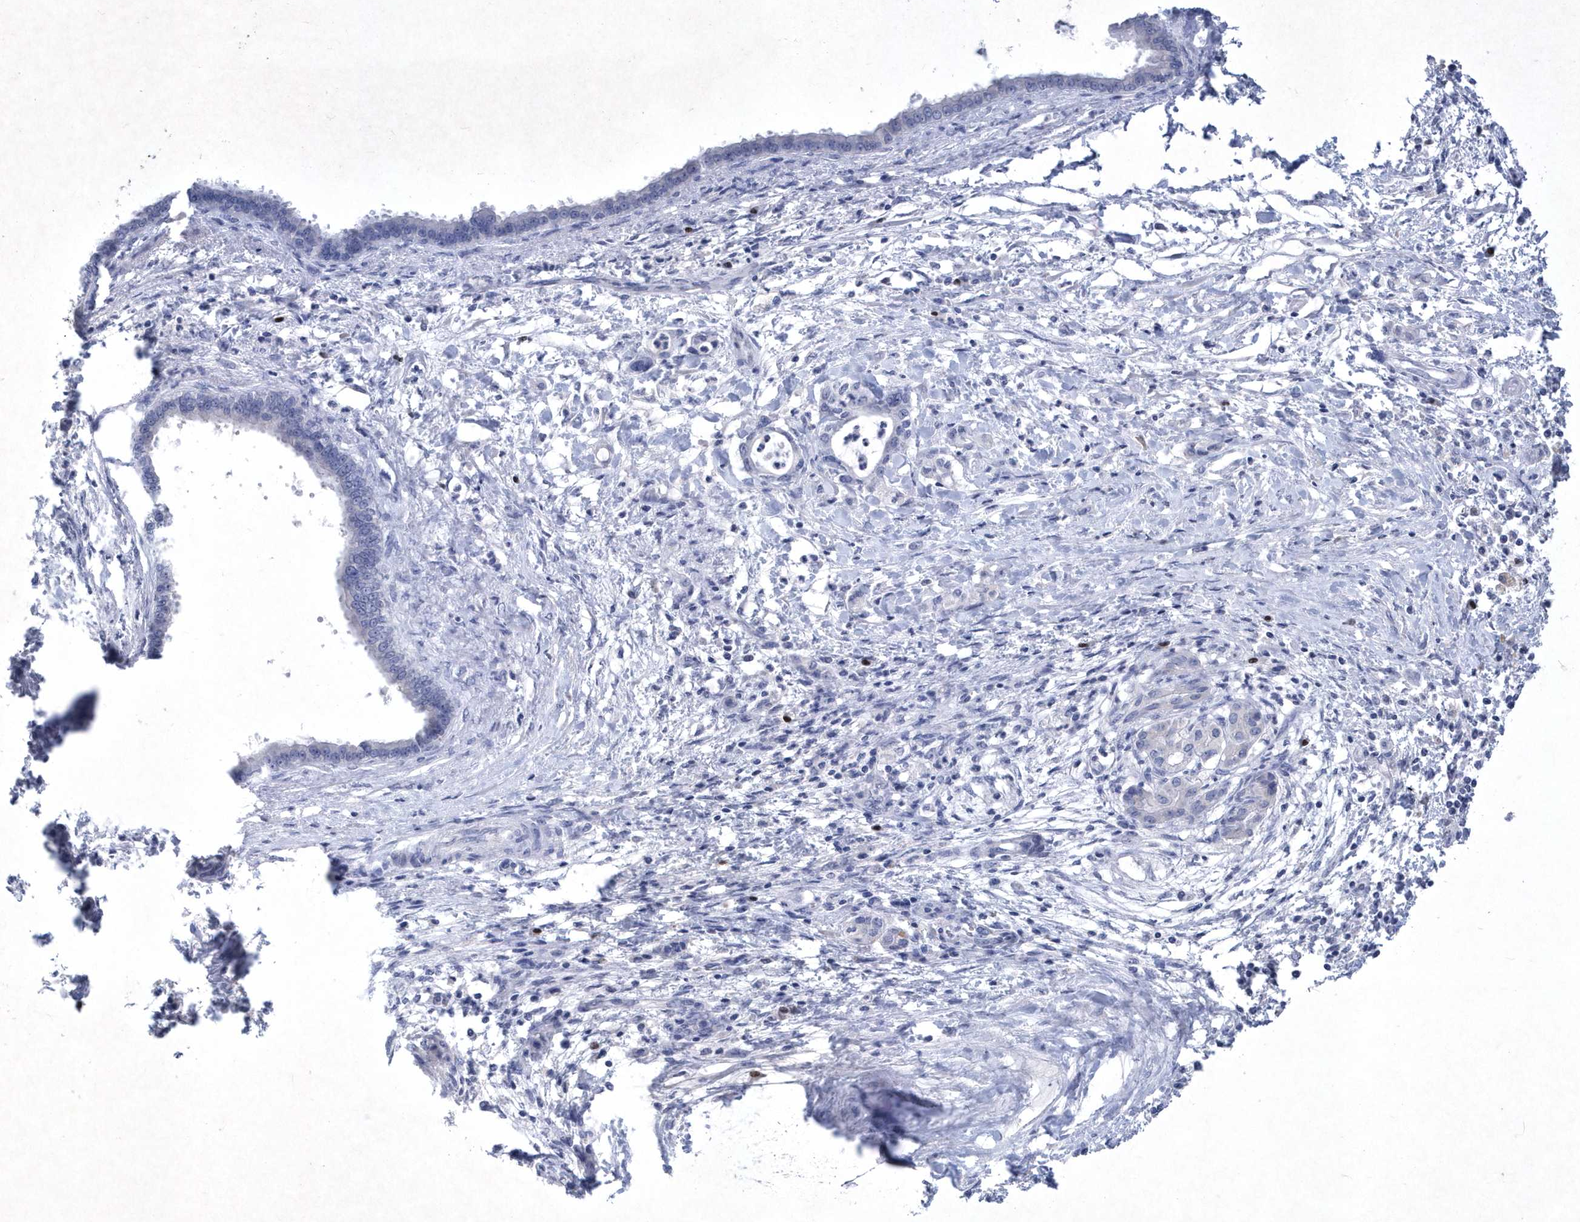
{"staining": {"intensity": "negative", "quantity": "none", "location": "none"}, "tissue": "pancreatic cancer", "cell_type": "Tumor cells", "image_type": "cancer", "snomed": [{"axis": "morphology", "description": "Adenocarcinoma, NOS"}, {"axis": "topography", "description": "Pancreas"}], "caption": "Protein analysis of adenocarcinoma (pancreatic) demonstrates no significant expression in tumor cells.", "gene": "BHLHA15", "patient": {"sex": "female", "age": 55}}